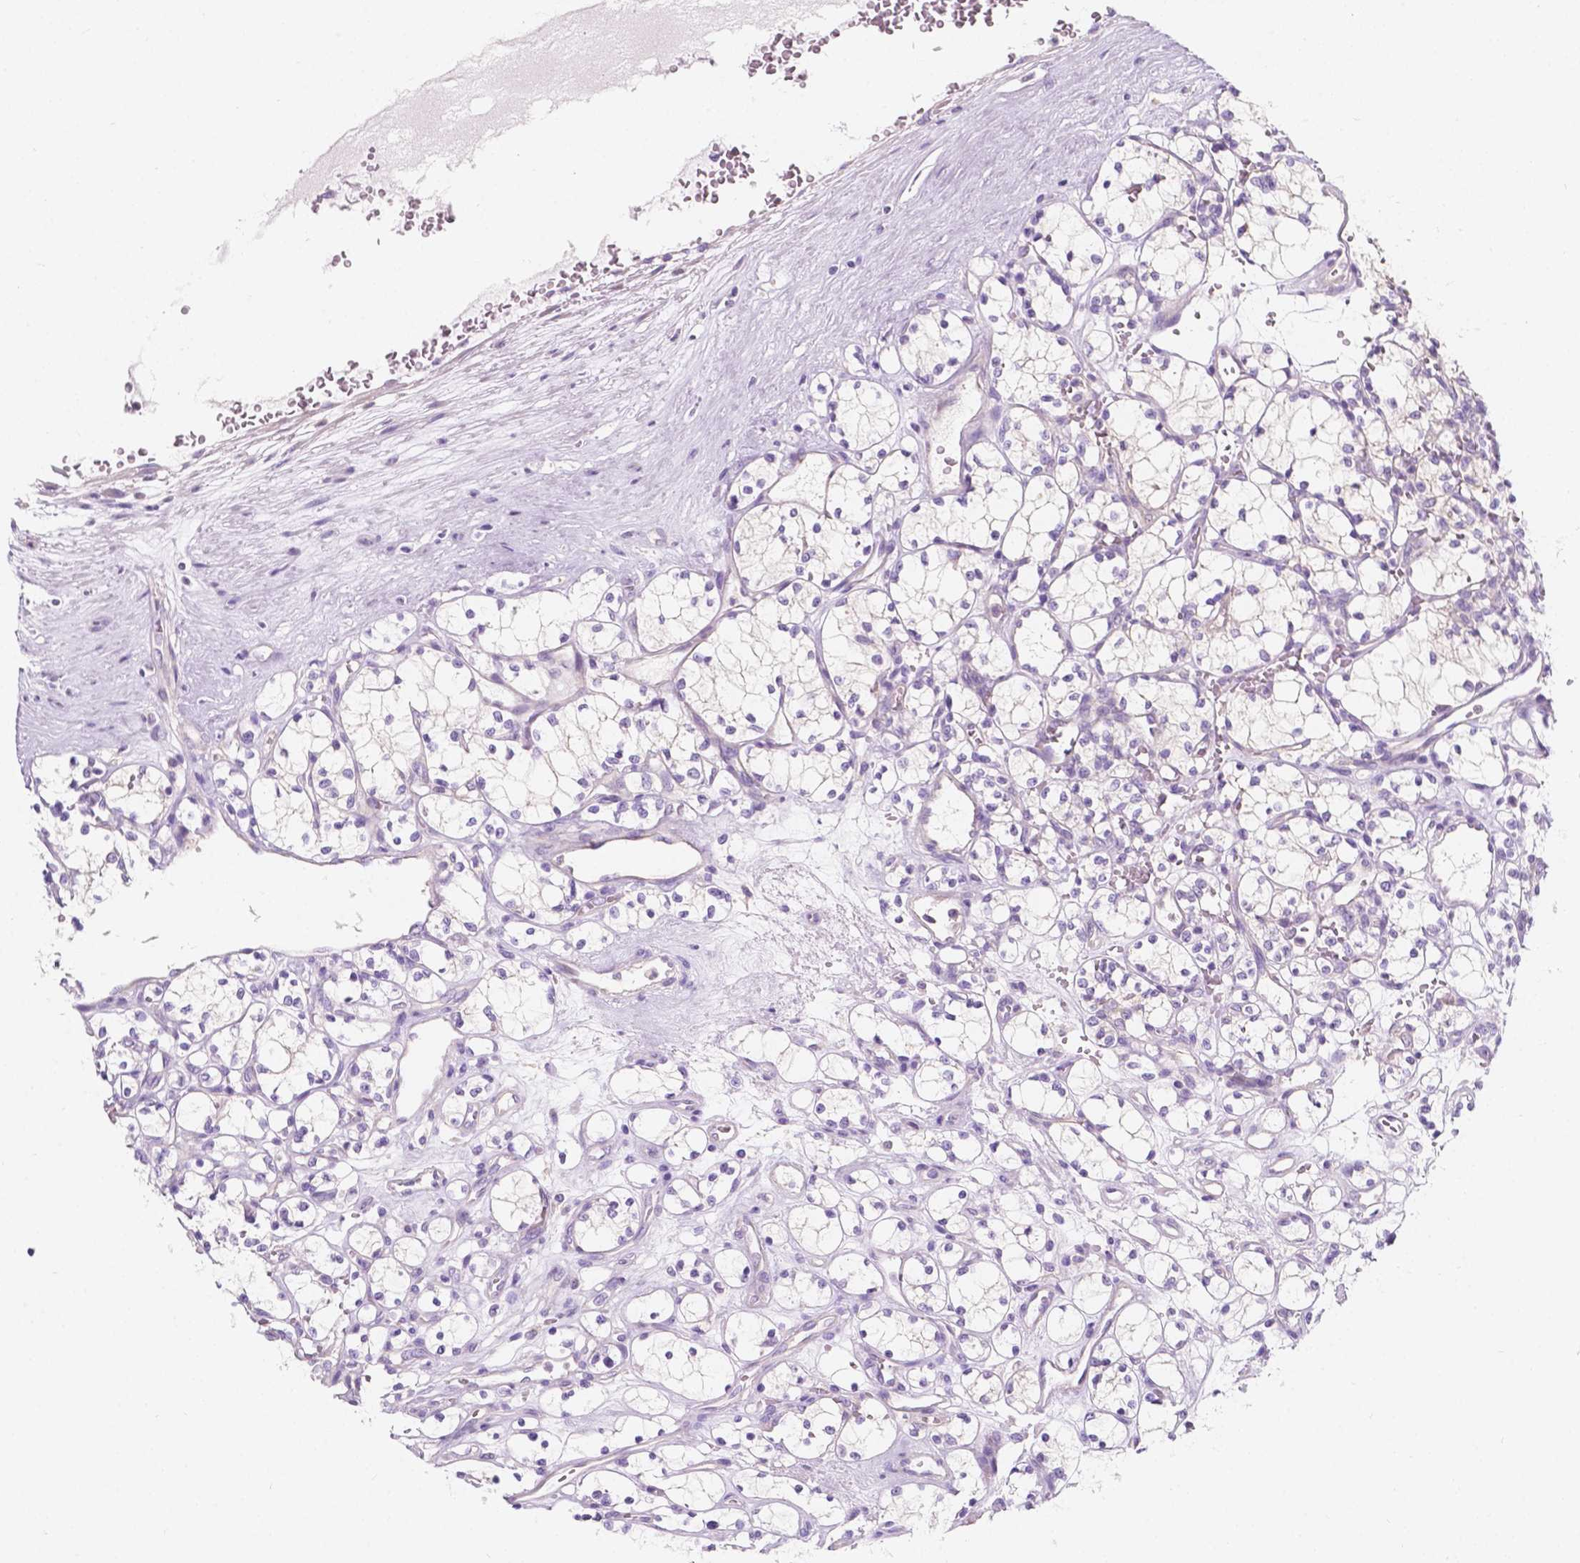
{"staining": {"intensity": "negative", "quantity": "none", "location": "none"}, "tissue": "renal cancer", "cell_type": "Tumor cells", "image_type": "cancer", "snomed": [{"axis": "morphology", "description": "Adenocarcinoma, NOS"}, {"axis": "topography", "description": "Kidney"}], "caption": "An image of human renal cancer (adenocarcinoma) is negative for staining in tumor cells.", "gene": "SIRT2", "patient": {"sex": "female", "age": 69}}